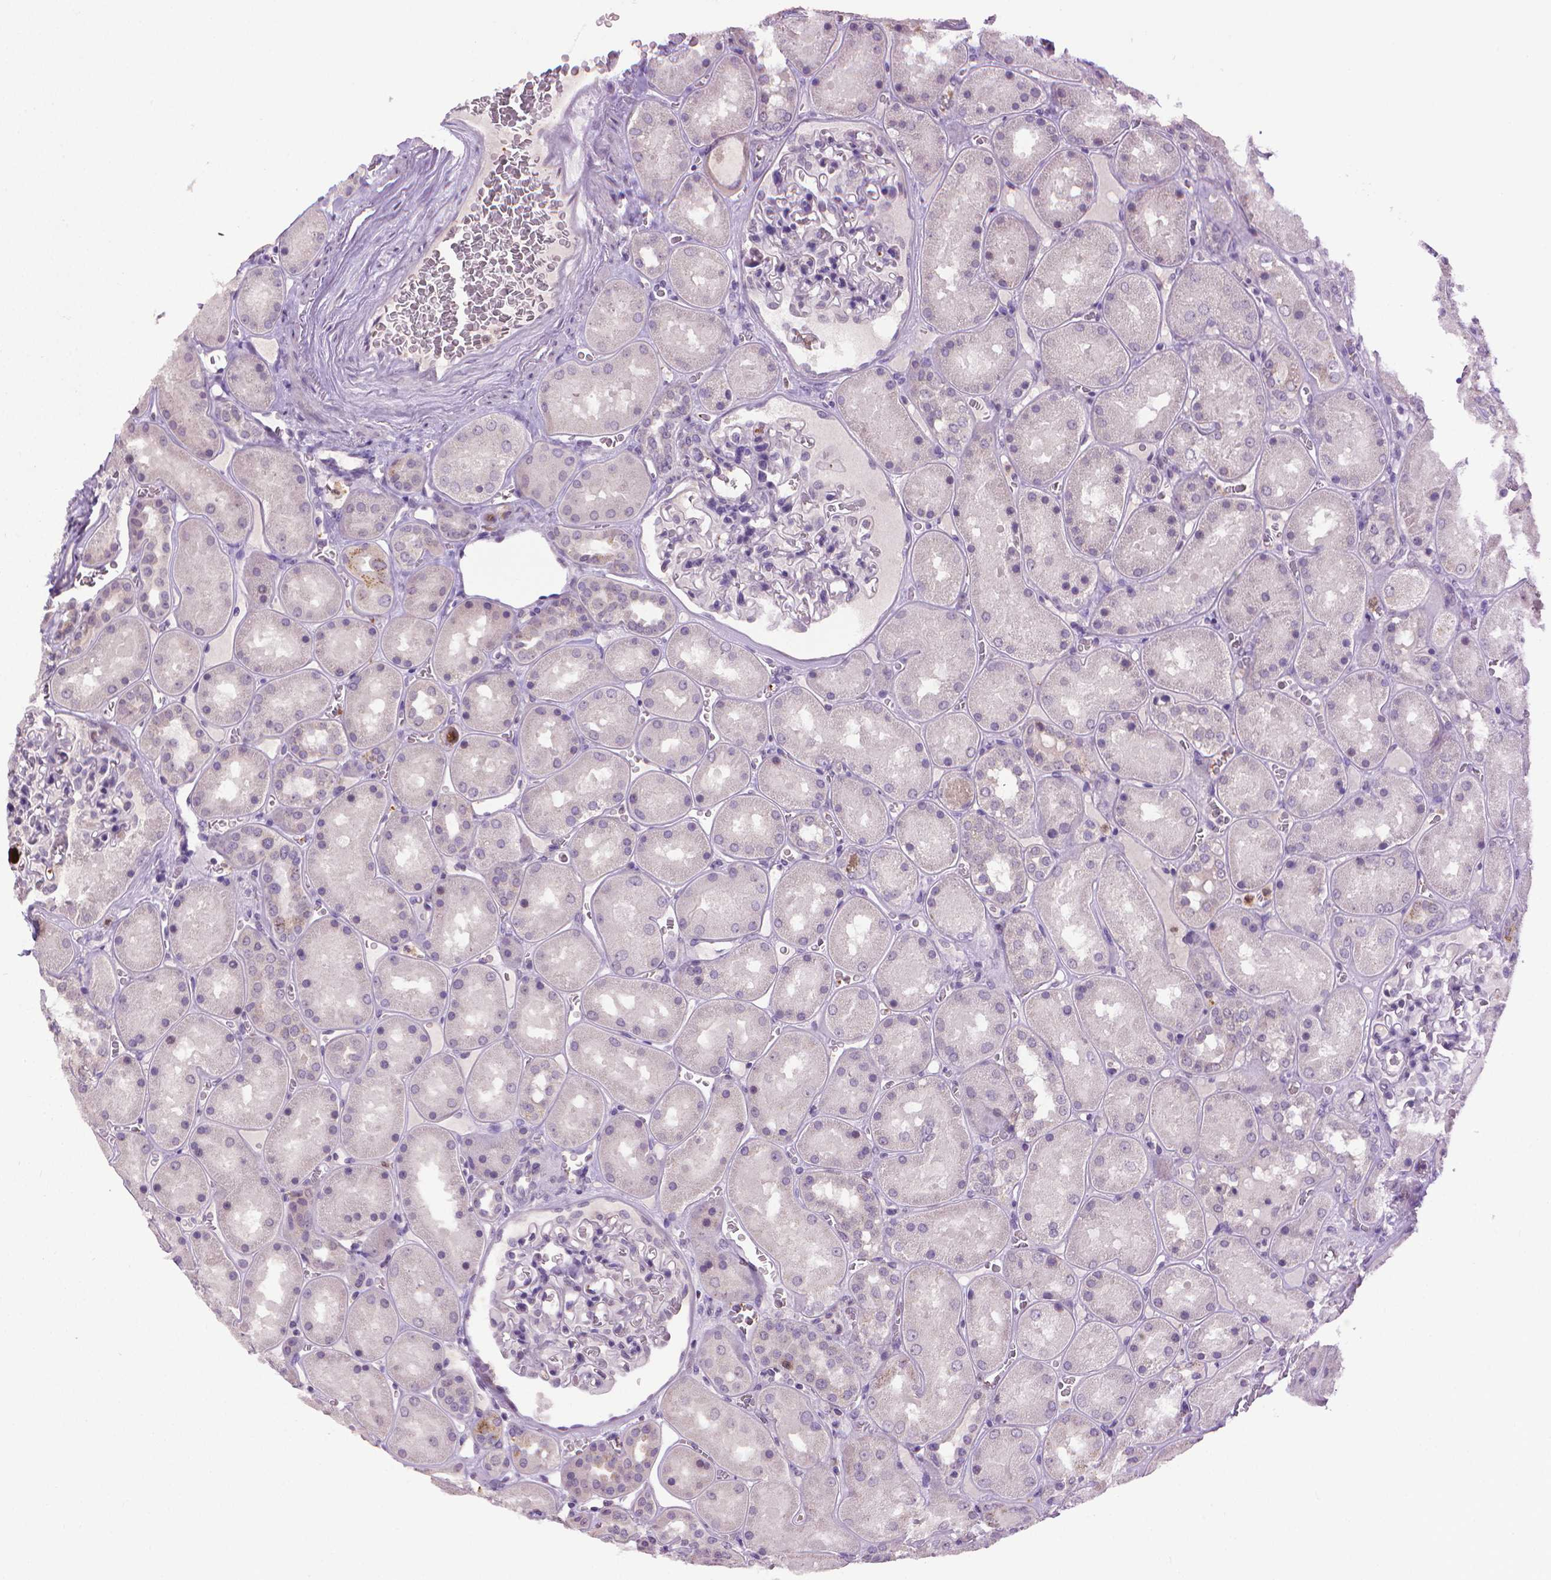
{"staining": {"intensity": "negative", "quantity": "none", "location": "none"}, "tissue": "kidney", "cell_type": "Cells in glomeruli", "image_type": "normal", "snomed": [{"axis": "morphology", "description": "Normal tissue, NOS"}, {"axis": "topography", "description": "Kidney"}], "caption": "Immunohistochemistry photomicrograph of benign kidney: kidney stained with DAB (3,3'-diaminobenzidine) displays no significant protein expression in cells in glomeruli.", "gene": "CDKN2D", "patient": {"sex": "male", "age": 73}}